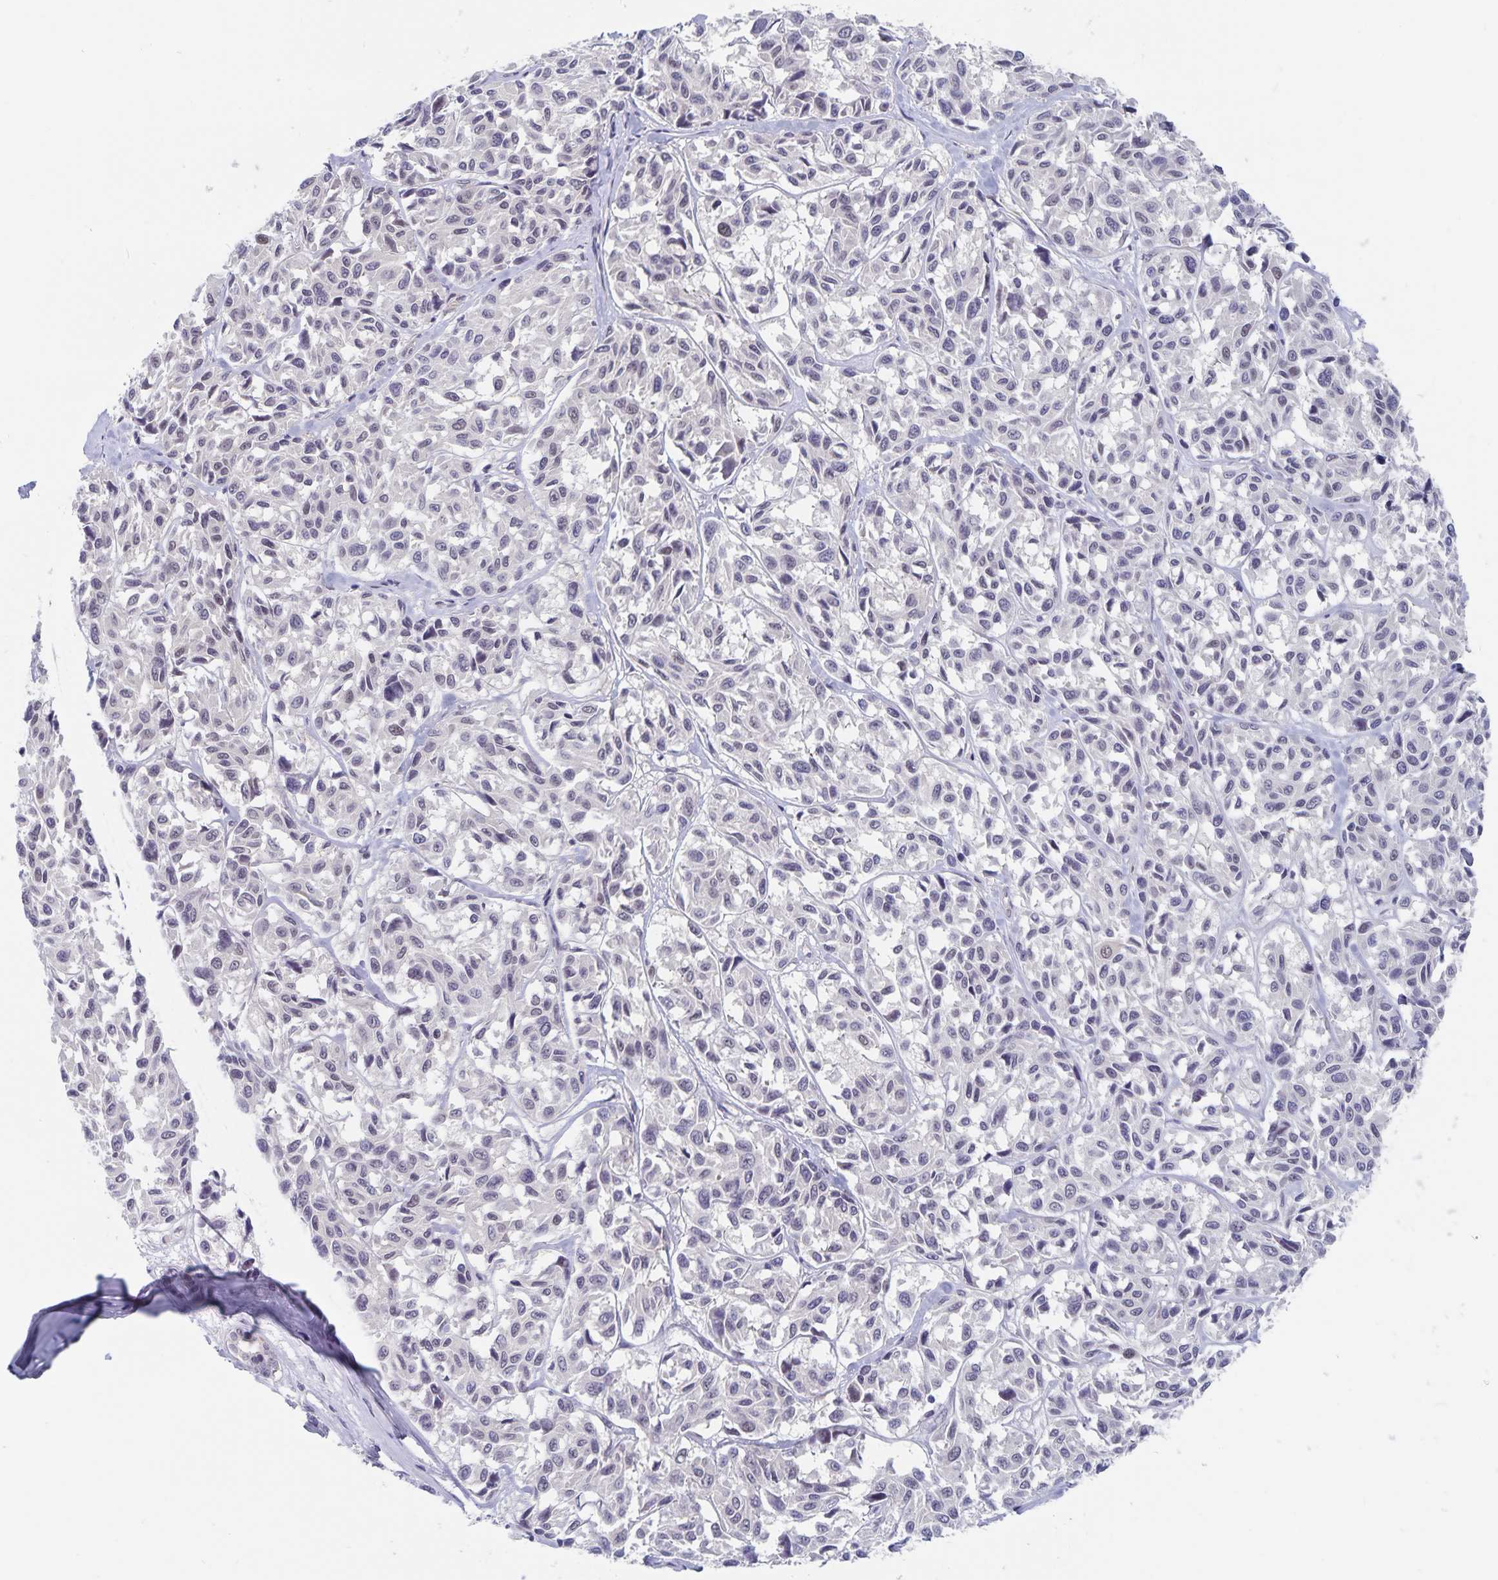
{"staining": {"intensity": "weak", "quantity": "<25%", "location": "nuclear"}, "tissue": "melanoma", "cell_type": "Tumor cells", "image_type": "cancer", "snomed": [{"axis": "morphology", "description": "Malignant melanoma, NOS"}, {"axis": "topography", "description": "Skin"}], "caption": "This is an IHC image of malignant melanoma. There is no positivity in tumor cells.", "gene": "BAG6", "patient": {"sex": "female", "age": 66}}